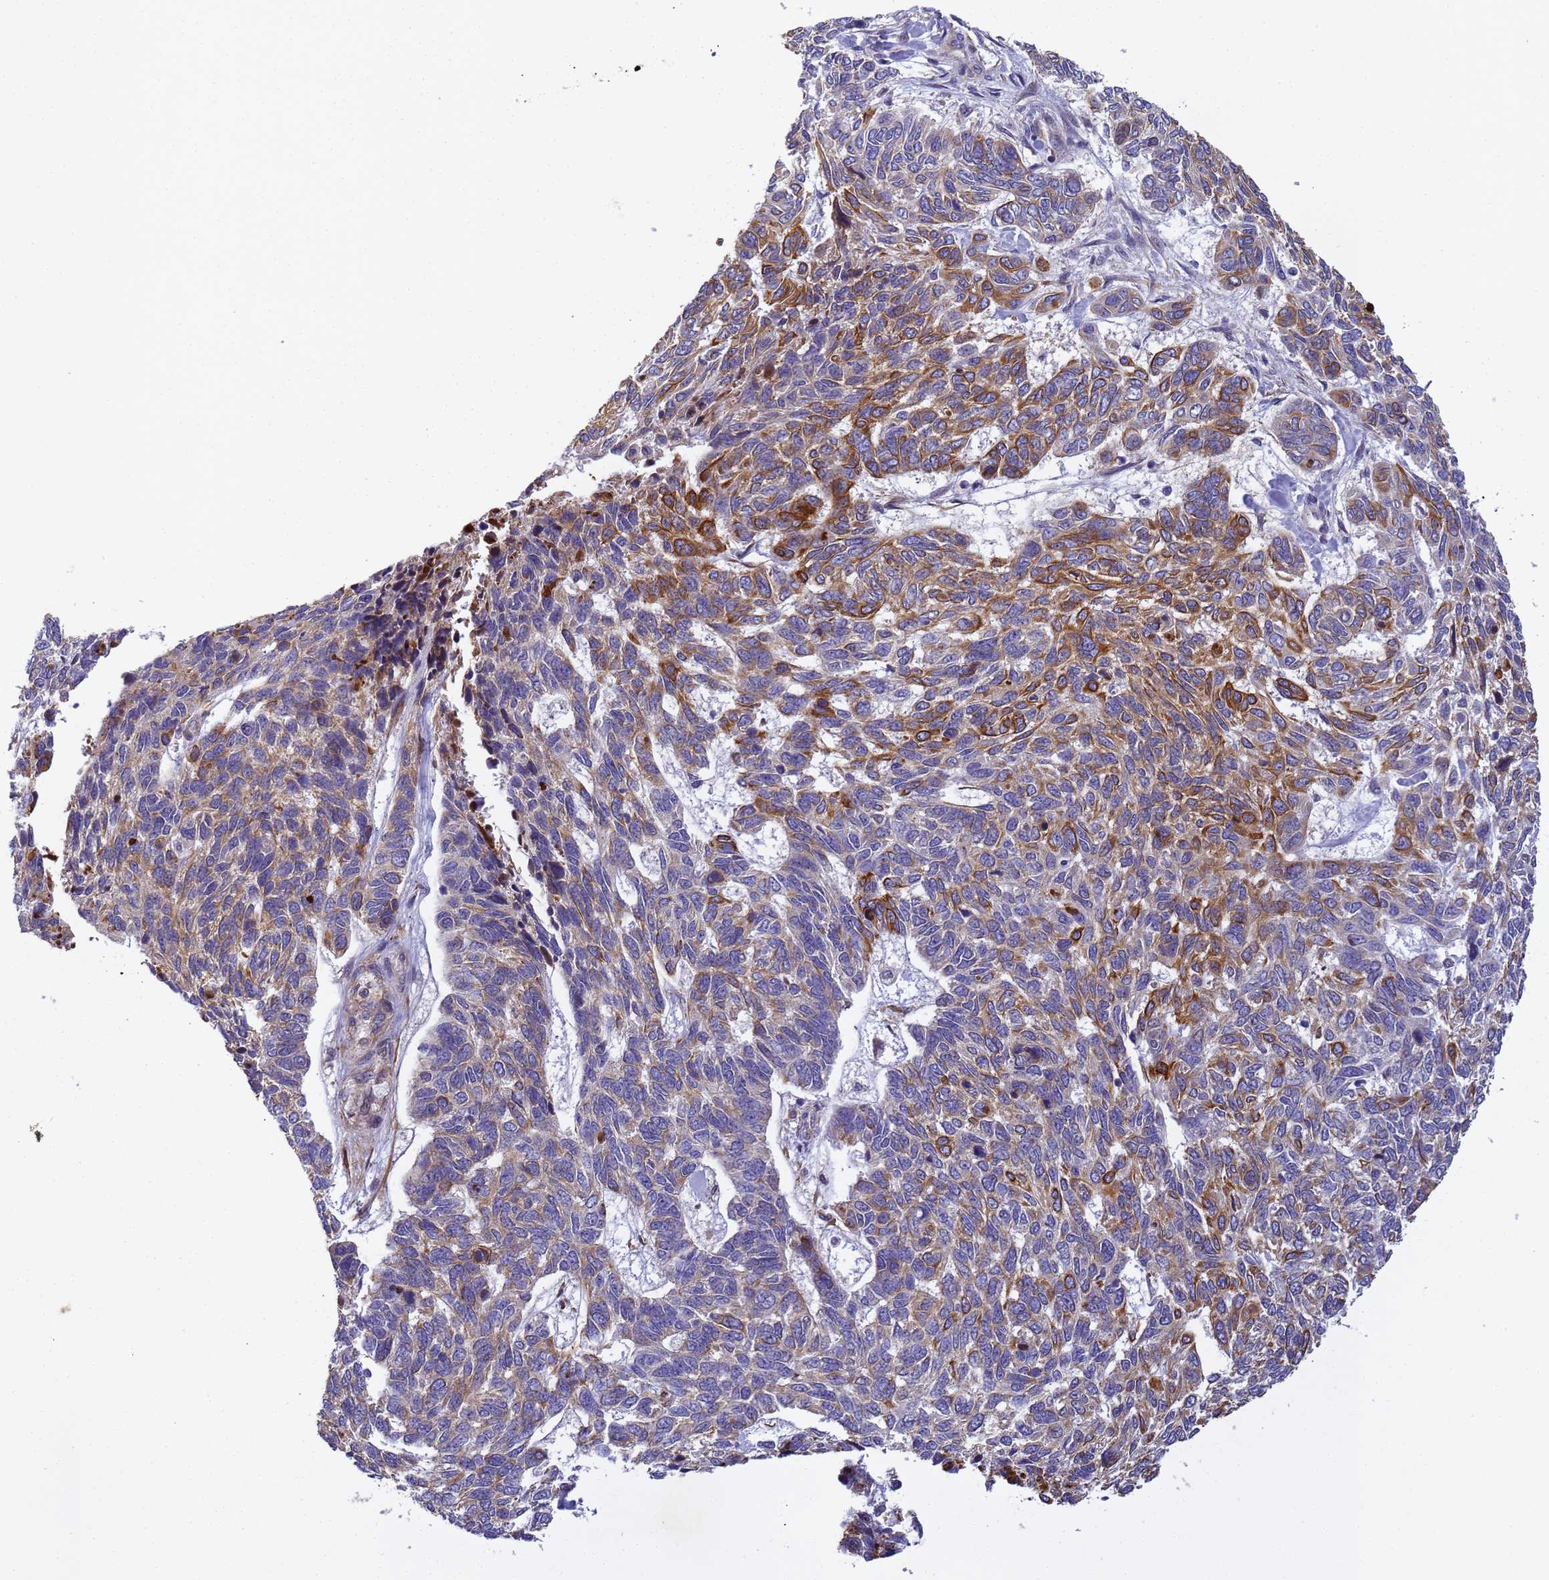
{"staining": {"intensity": "moderate", "quantity": "<25%", "location": "cytoplasmic/membranous"}, "tissue": "skin cancer", "cell_type": "Tumor cells", "image_type": "cancer", "snomed": [{"axis": "morphology", "description": "Basal cell carcinoma"}, {"axis": "topography", "description": "Skin"}], "caption": "Approximately <25% of tumor cells in human skin cancer (basal cell carcinoma) display moderate cytoplasmic/membranous protein positivity as visualized by brown immunohistochemical staining.", "gene": "RALGAPA2", "patient": {"sex": "female", "age": 65}}